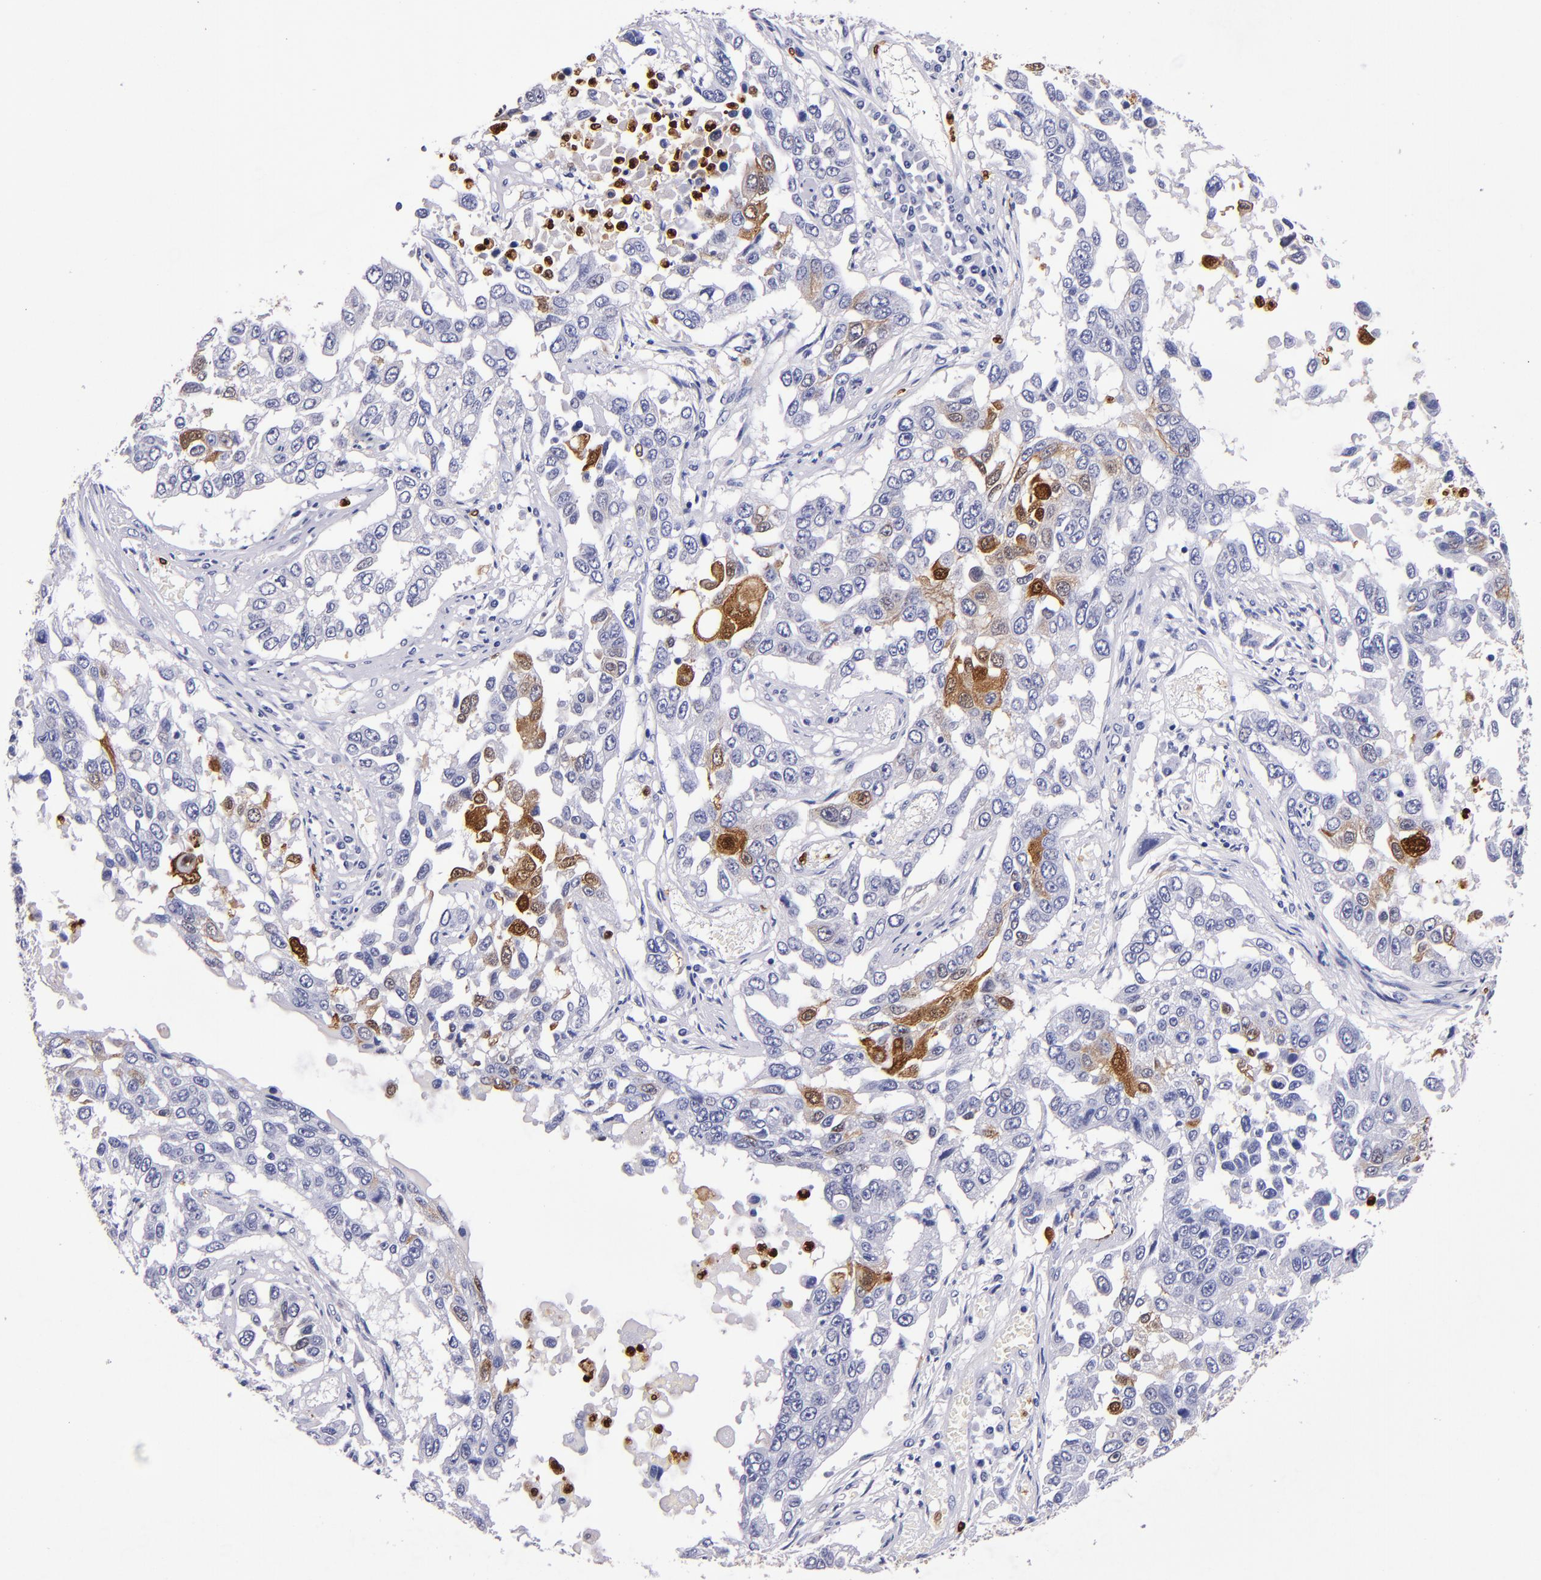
{"staining": {"intensity": "strong", "quantity": "<25%", "location": "cytoplasmic/membranous,nuclear"}, "tissue": "lung cancer", "cell_type": "Tumor cells", "image_type": "cancer", "snomed": [{"axis": "morphology", "description": "Squamous cell carcinoma, NOS"}, {"axis": "topography", "description": "Lung"}], "caption": "Squamous cell carcinoma (lung) stained for a protein (brown) exhibits strong cytoplasmic/membranous and nuclear positive expression in approximately <25% of tumor cells.", "gene": "S100A8", "patient": {"sex": "male", "age": 71}}